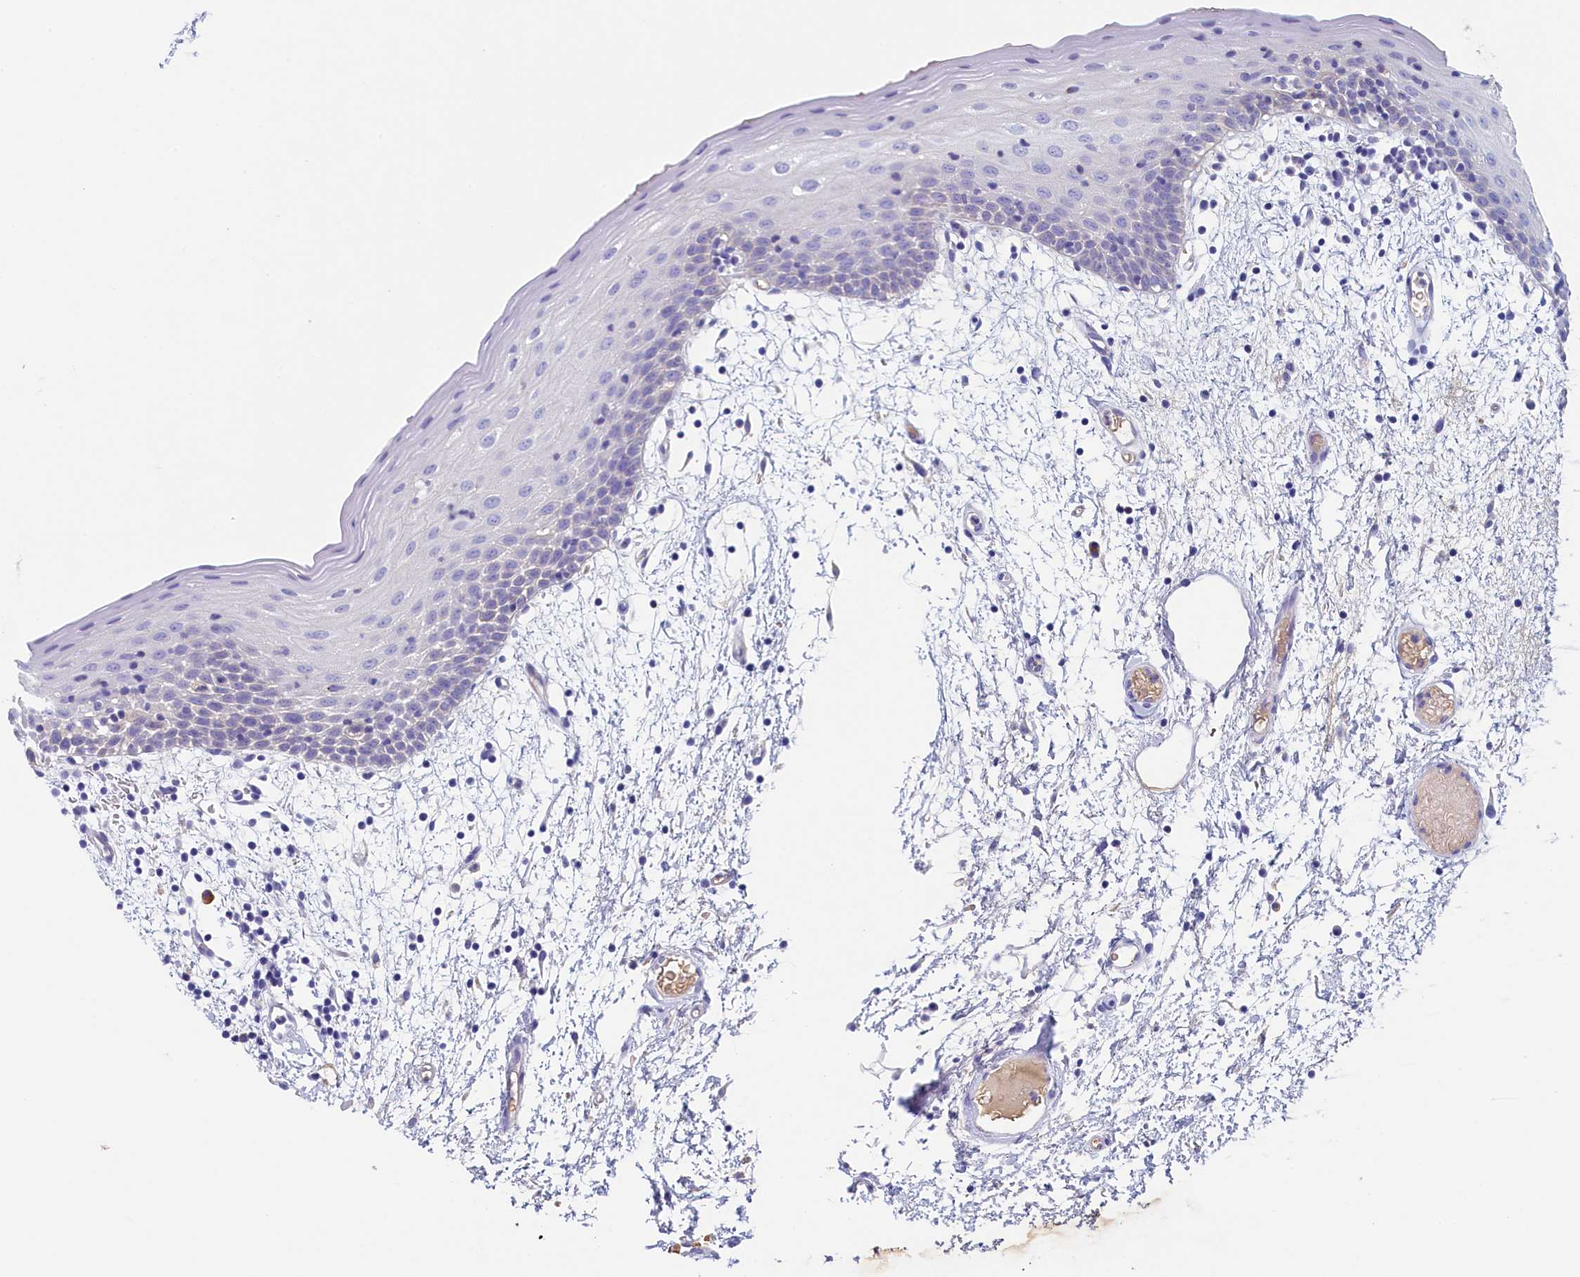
{"staining": {"intensity": "negative", "quantity": "none", "location": "none"}, "tissue": "oral mucosa", "cell_type": "Squamous epithelial cells", "image_type": "normal", "snomed": [{"axis": "morphology", "description": "Normal tissue, NOS"}, {"axis": "topography", "description": "Skeletal muscle"}, {"axis": "topography", "description": "Oral tissue"}, {"axis": "topography", "description": "Salivary gland"}, {"axis": "topography", "description": "Peripheral nerve tissue"}], "caption": "A high-resolution photomicrograph shows immunohistochemistry staining of benign oral mucosa, which displays no significant expression in squamous epithelial cells.", "gene": "GUCA1C", "patient": {"sex": "male", "age": 54}}